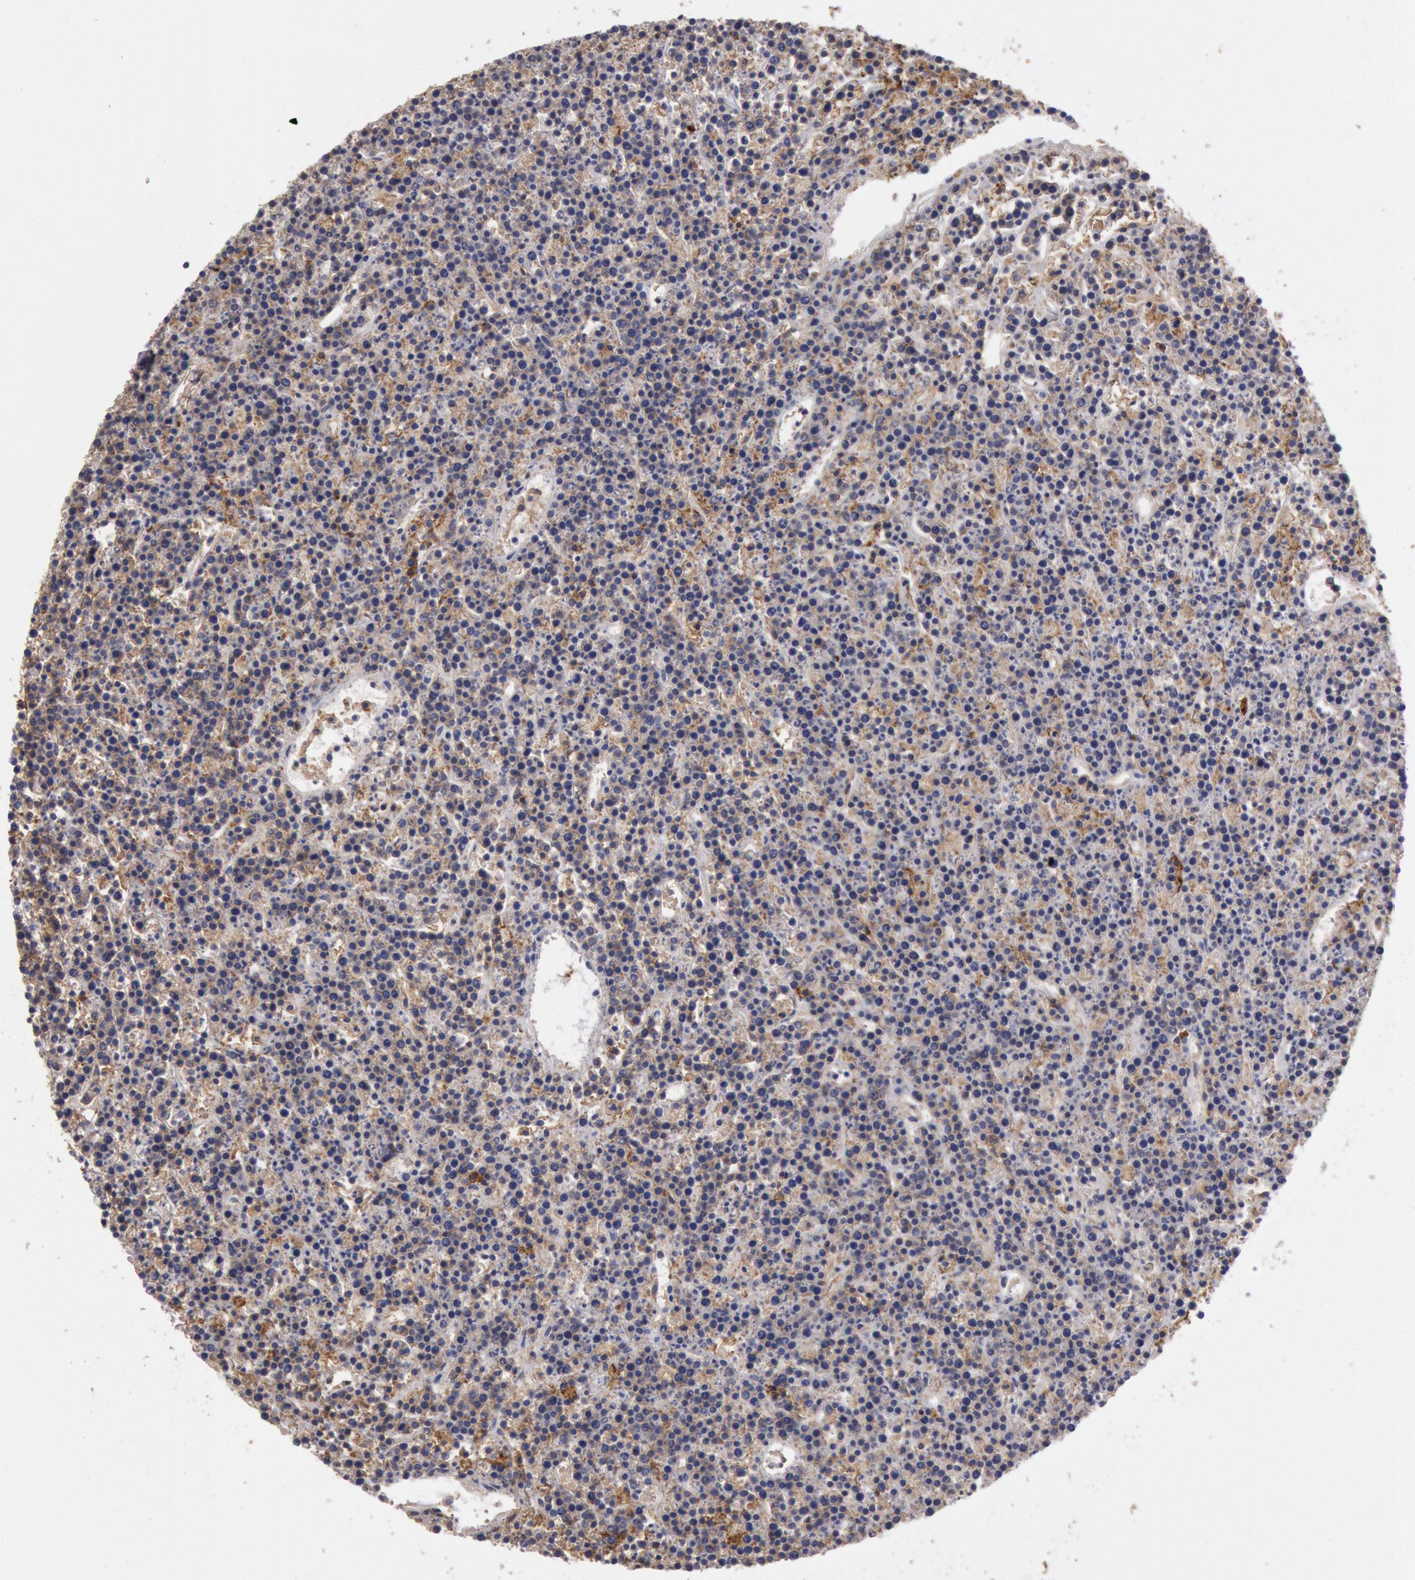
{"staining": {"intensity": "moderate", "quantity": ">75%", "location": "cytoplasmic/membranous"}, "tissue": "lymphoma", "cell_type": "Tumor cells", "image_type": "cancer", "snomed": [{"axis": "morphology", "description": "Malignant lymphoma, non-Hodgkin's type, High grade"}, {"axis": "topography", "description": "Ovary"}], "caption": "Brown immunohistochemical staining in lymphoma displays moderate cytoplasmic/membranous expression in approximately >75% of tumor cells.", "gene": "SNAP23", "patient": {"sex": "female", "age": 56}}